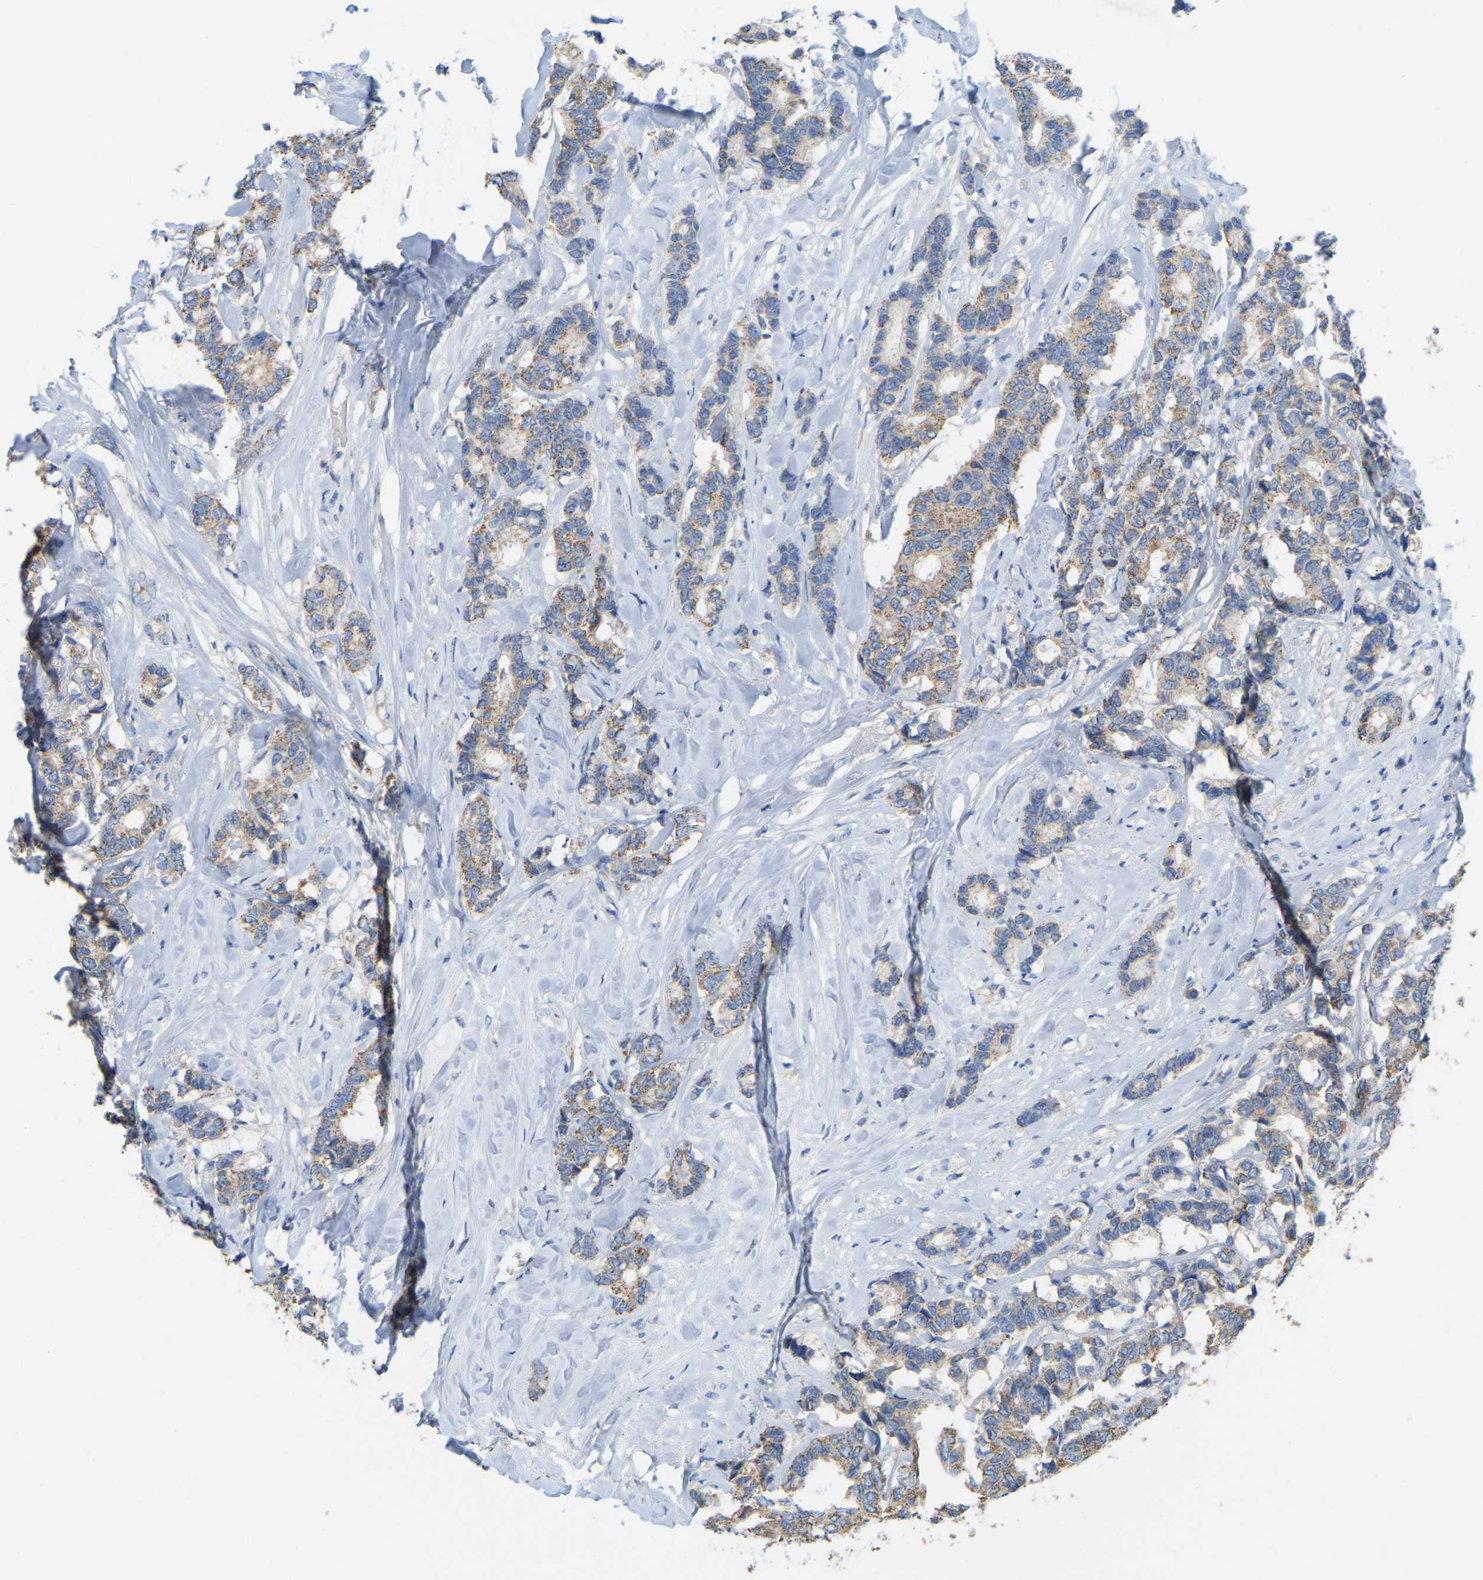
{"staining": {"intensity": "moderate", "quantity": ">75%", "location": "cytoplasmic/membranous"}, "tissue": "breast cancer", "cell_type": "Tumor cells", "image_type": "cancer", "snomed": [{"axis": "morphology", "description": "Duct carcinoma"}, {"axis": "topography", "description": "Breast"}], "caption": "Breast cancer (invasive ductal carcinoma) stained with immunohistochemistry shows moderate cytoplasmic/membranous positivity in about >75% of tumor cells. (brown staining indicates protein expression, while blue staining denotes nuclei).", "gene": "SERPINB5", "patient": {"sex": "female", "age": 87}}